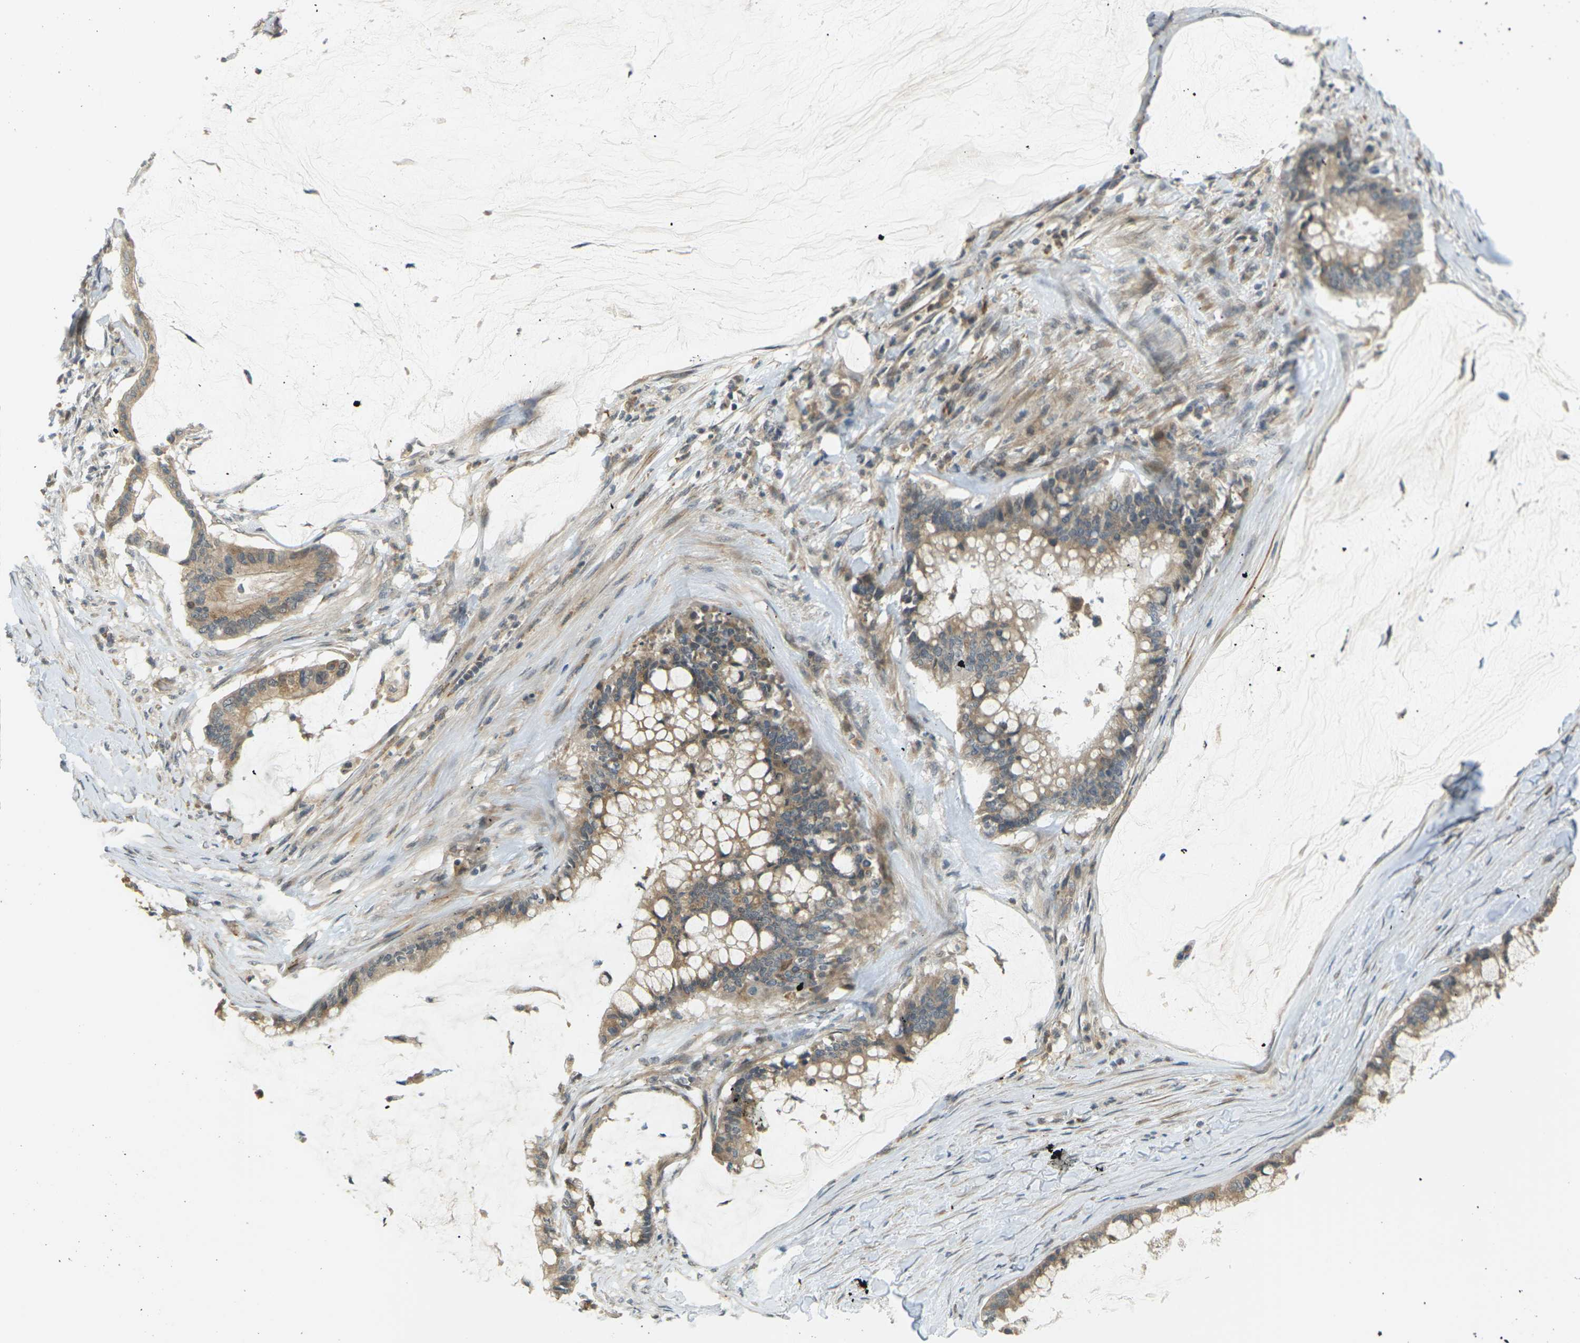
{"staining": {"intensity": "moderate", "quantity": ">75%", "location": "cytoplasmic/membranous"}, "tissue": "pancreatic cancer", "cell_type": "Tumor cells", "image_type": "cancer", "snomed": [{"axis": "morphology", "description": "Adenocarcinoma, NOS"}, {"axis": "topography", "description": "Pancreas"}], "caption": "There is medium levels of moderate cytoplasmic/membranous staining in tumor cells of pancreatic cancer, as demonstrated by immunohistochemical staining (brown color).", "gene": "SOCS6", "patient": {"sex": "male", "age": 41}}